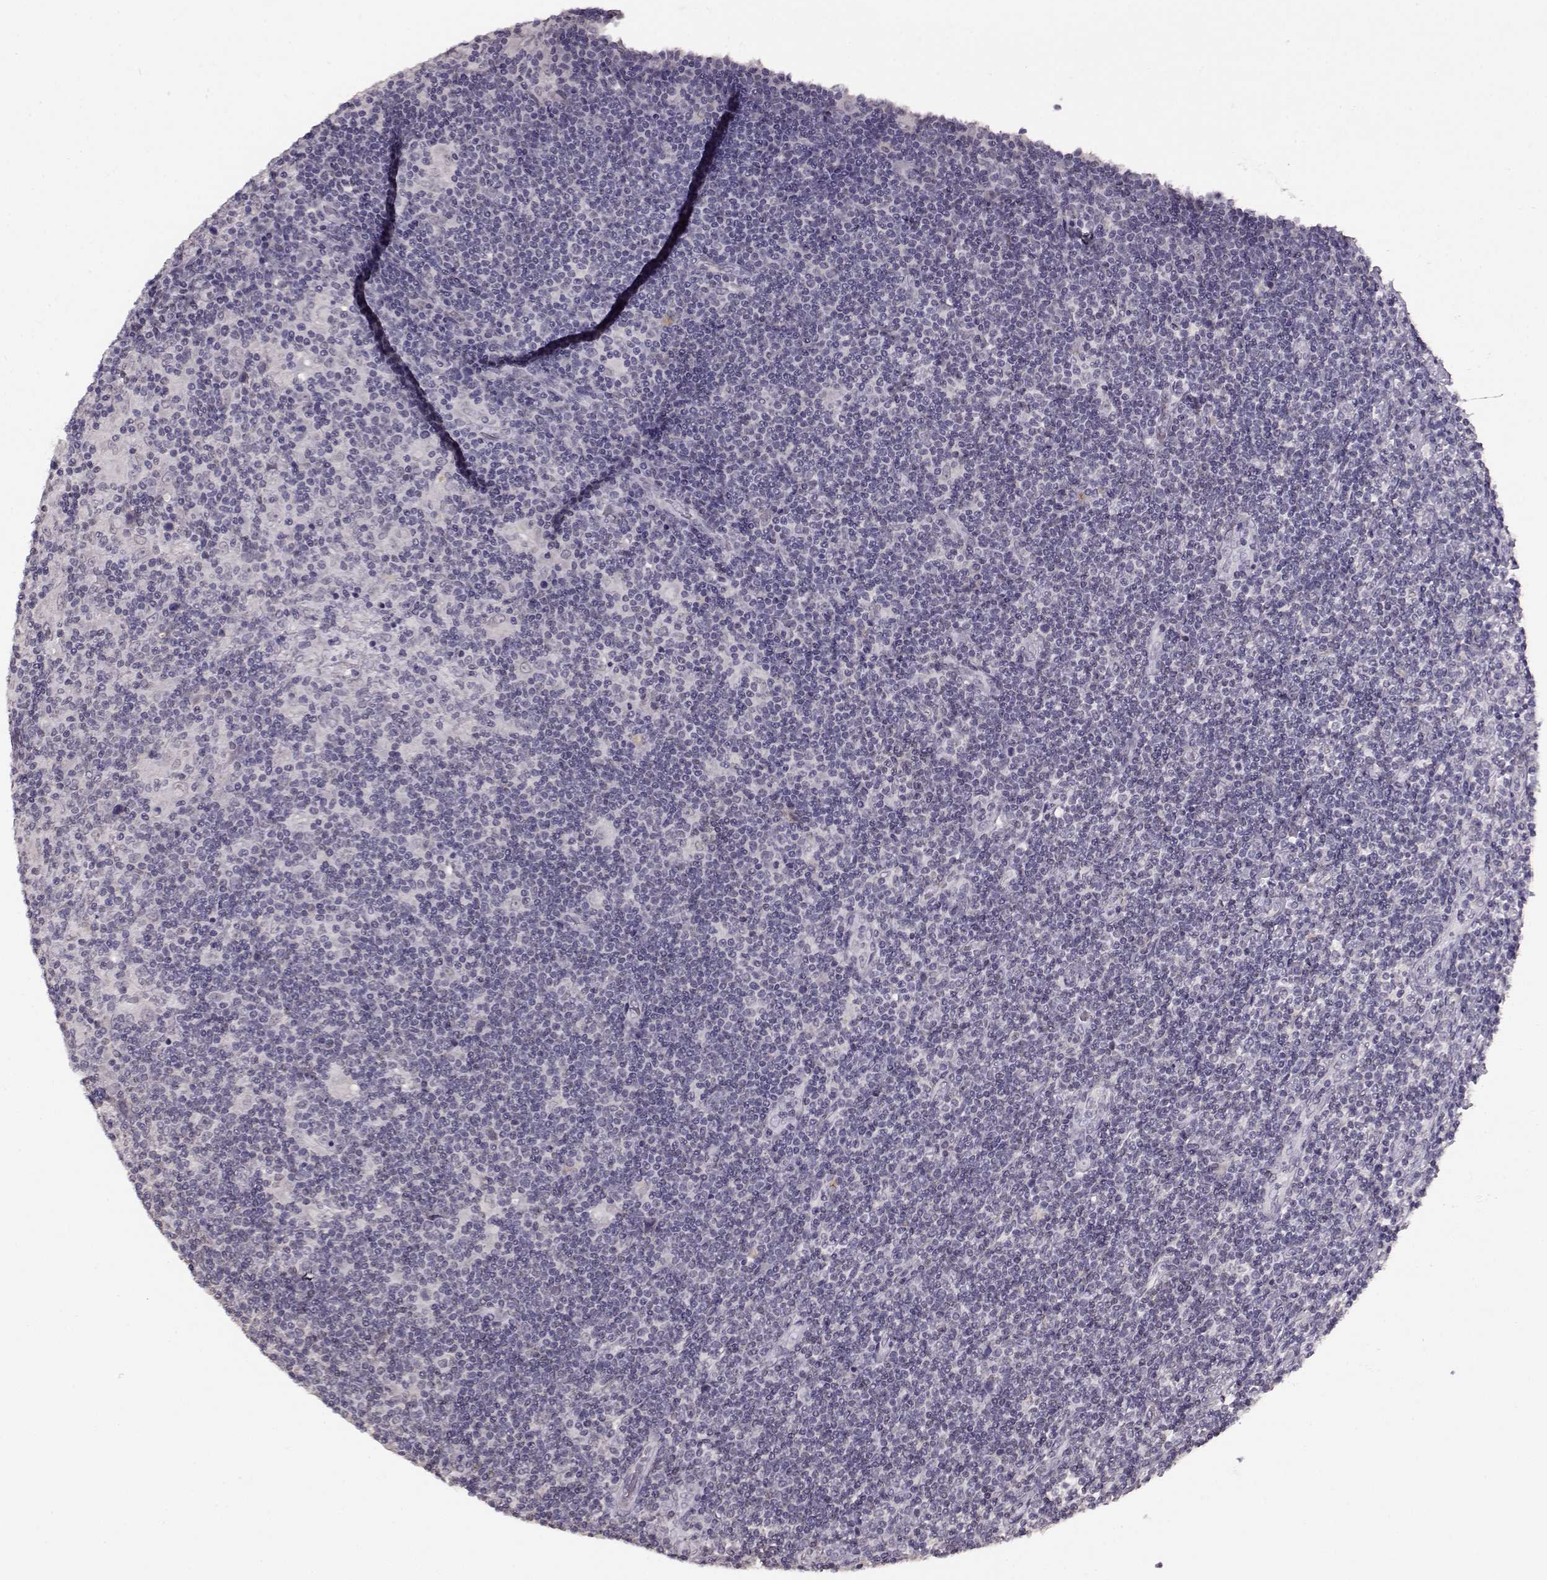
{"staining": {"intensity": "negative", "quantity": "none", "location": "none"}, "tissue": "lymphoma", "cell_type": "Tumor cells", "image_type": "cancer", "snomed": [{"axis": "morphology", "description": "Hodgkin's disease, NOS"}, {"axis": "topography", "description": "Lymph node"}], "caption": "Tumor cells are negative for brown protein staining in Hodgkin's disease.", "gene": "RP1L1", "patient": {"sex": "male", "age": 40}}